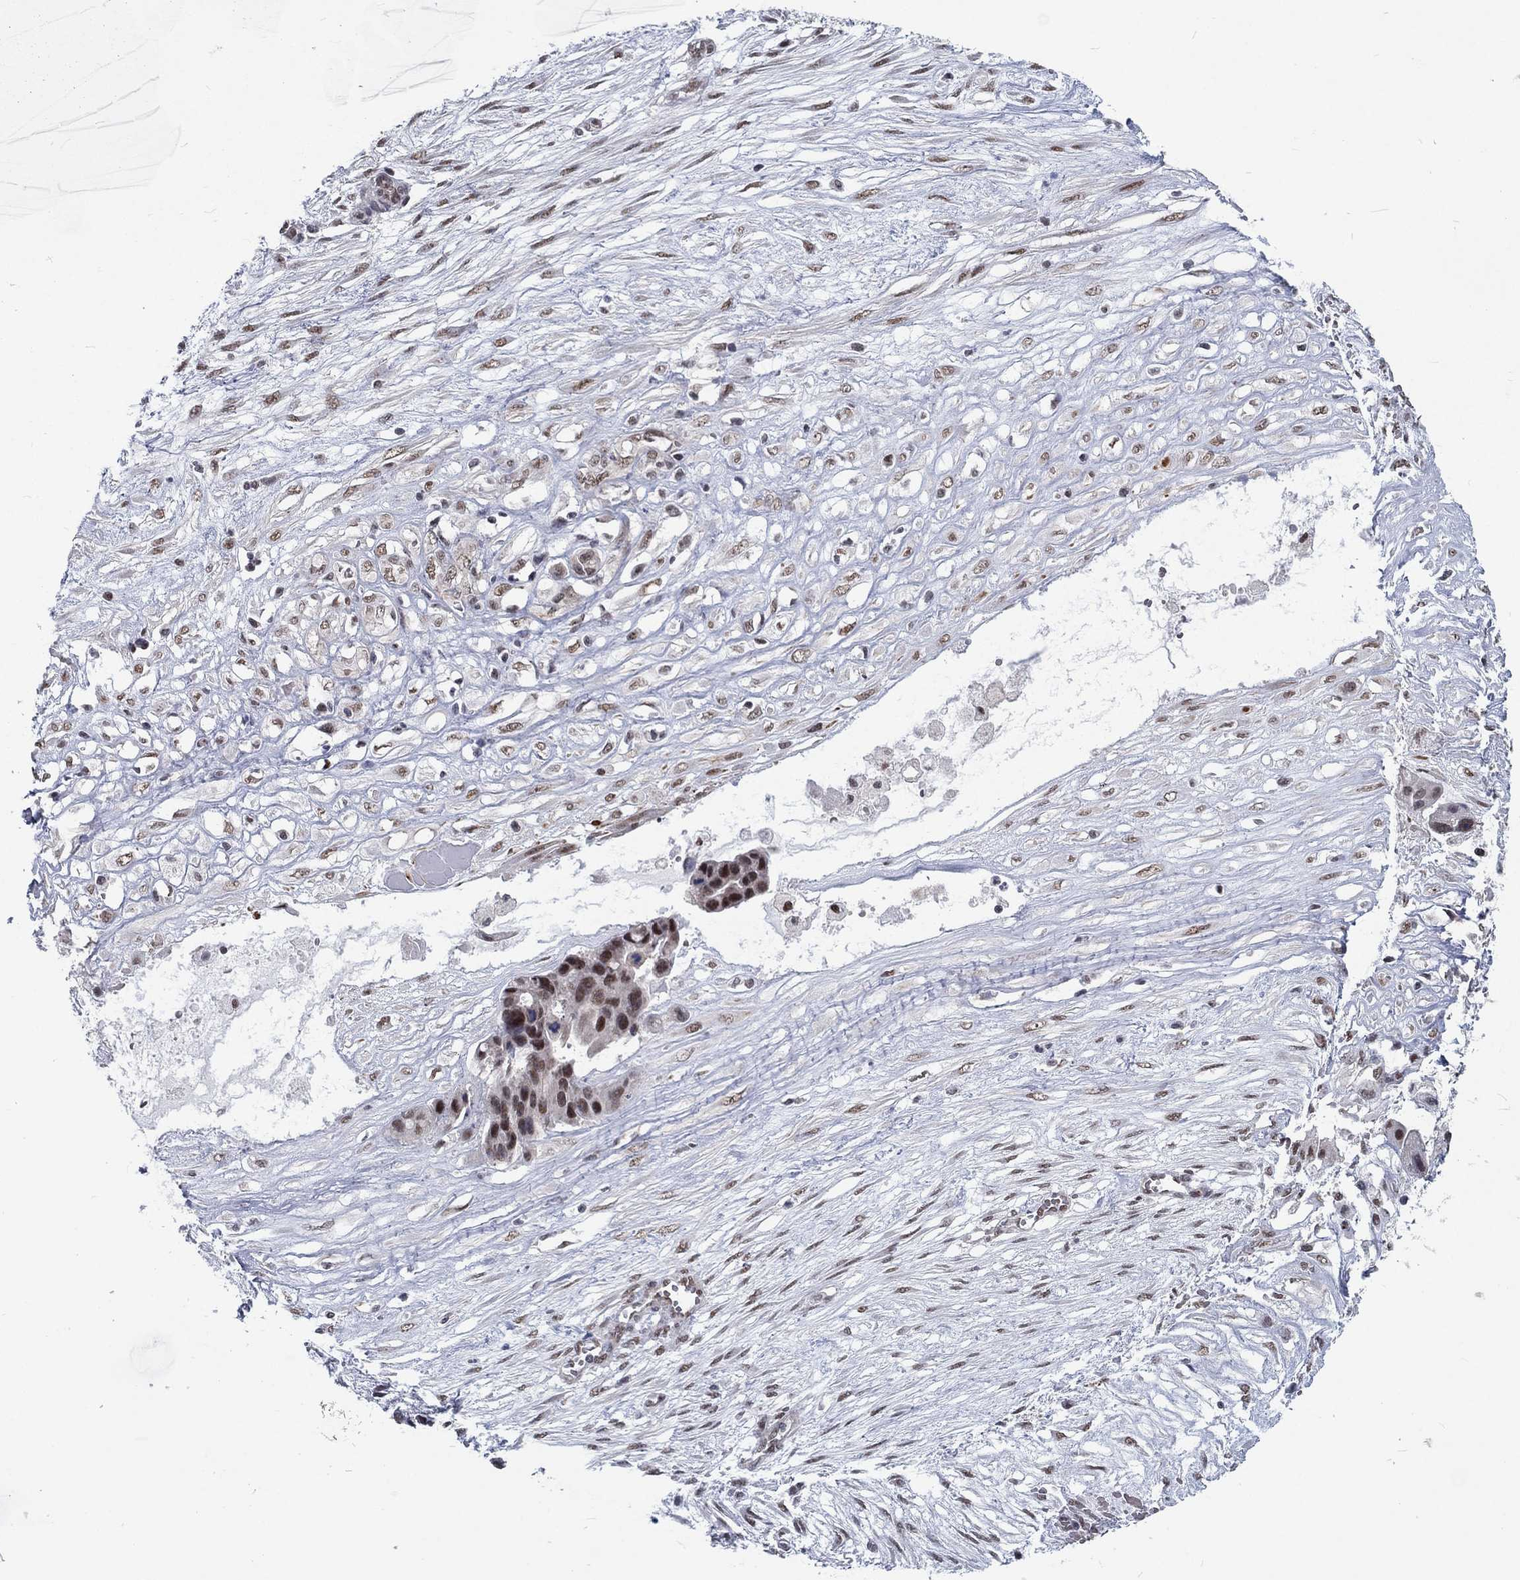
{"staining": {"intensity": "strong", "quantity": ">75%", "location": "nuclear"}, "tissue": "ovarian cancer", "cell_type": "Tumor cells", "image_type": "cancer", "snomed": [{"axis": "morphology", "description": "Cystadenocarcinoma, serous, NOS"}, {"axis": "topography", "description": "Ovary"}], "caption": "Strong nuclear staining is present in about >75% of tumor cells in ovarian serous cystadenocarcinoma.", "gene": "ZBED1", "patient": {"sex": "female", "age": 56}}